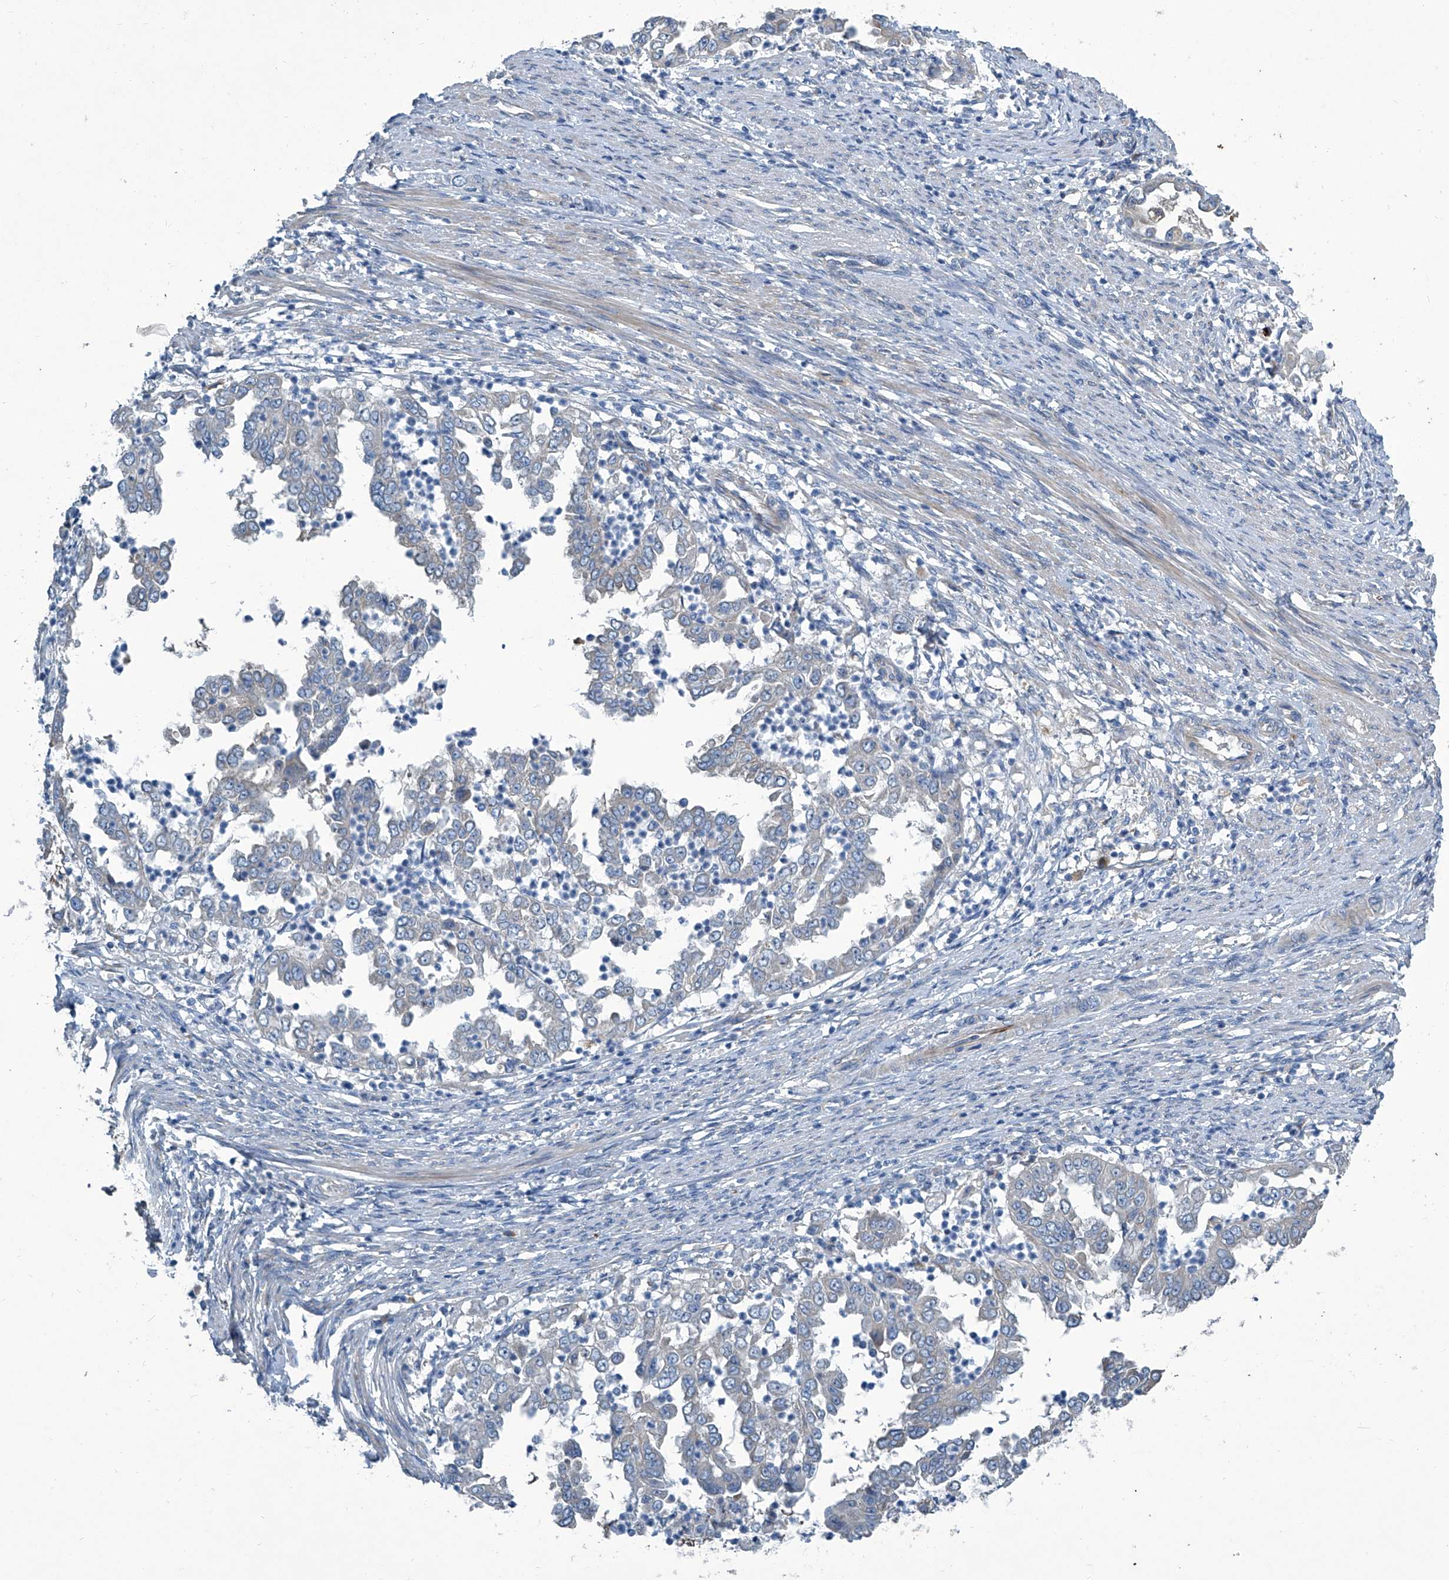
{"staining": {"intensity": "negative", "quantity": "none", "location": "none"}, "tissue": "endometrial cancer", "cell_type": "Tumor cells", "image_type": "cancer", "snomed": [{"axis": "morphology", "description": "Adenocarcinoma, NOS"}, {"axis": "topography", "description": "Endometrium"}], "caption": "DAB immunohistochemical staining of human endometrial adenocarcinoma shows no significant expression in tumor cells.", "gene": "SLC26A11", "patient": {"sex": "female", "age": 85}}